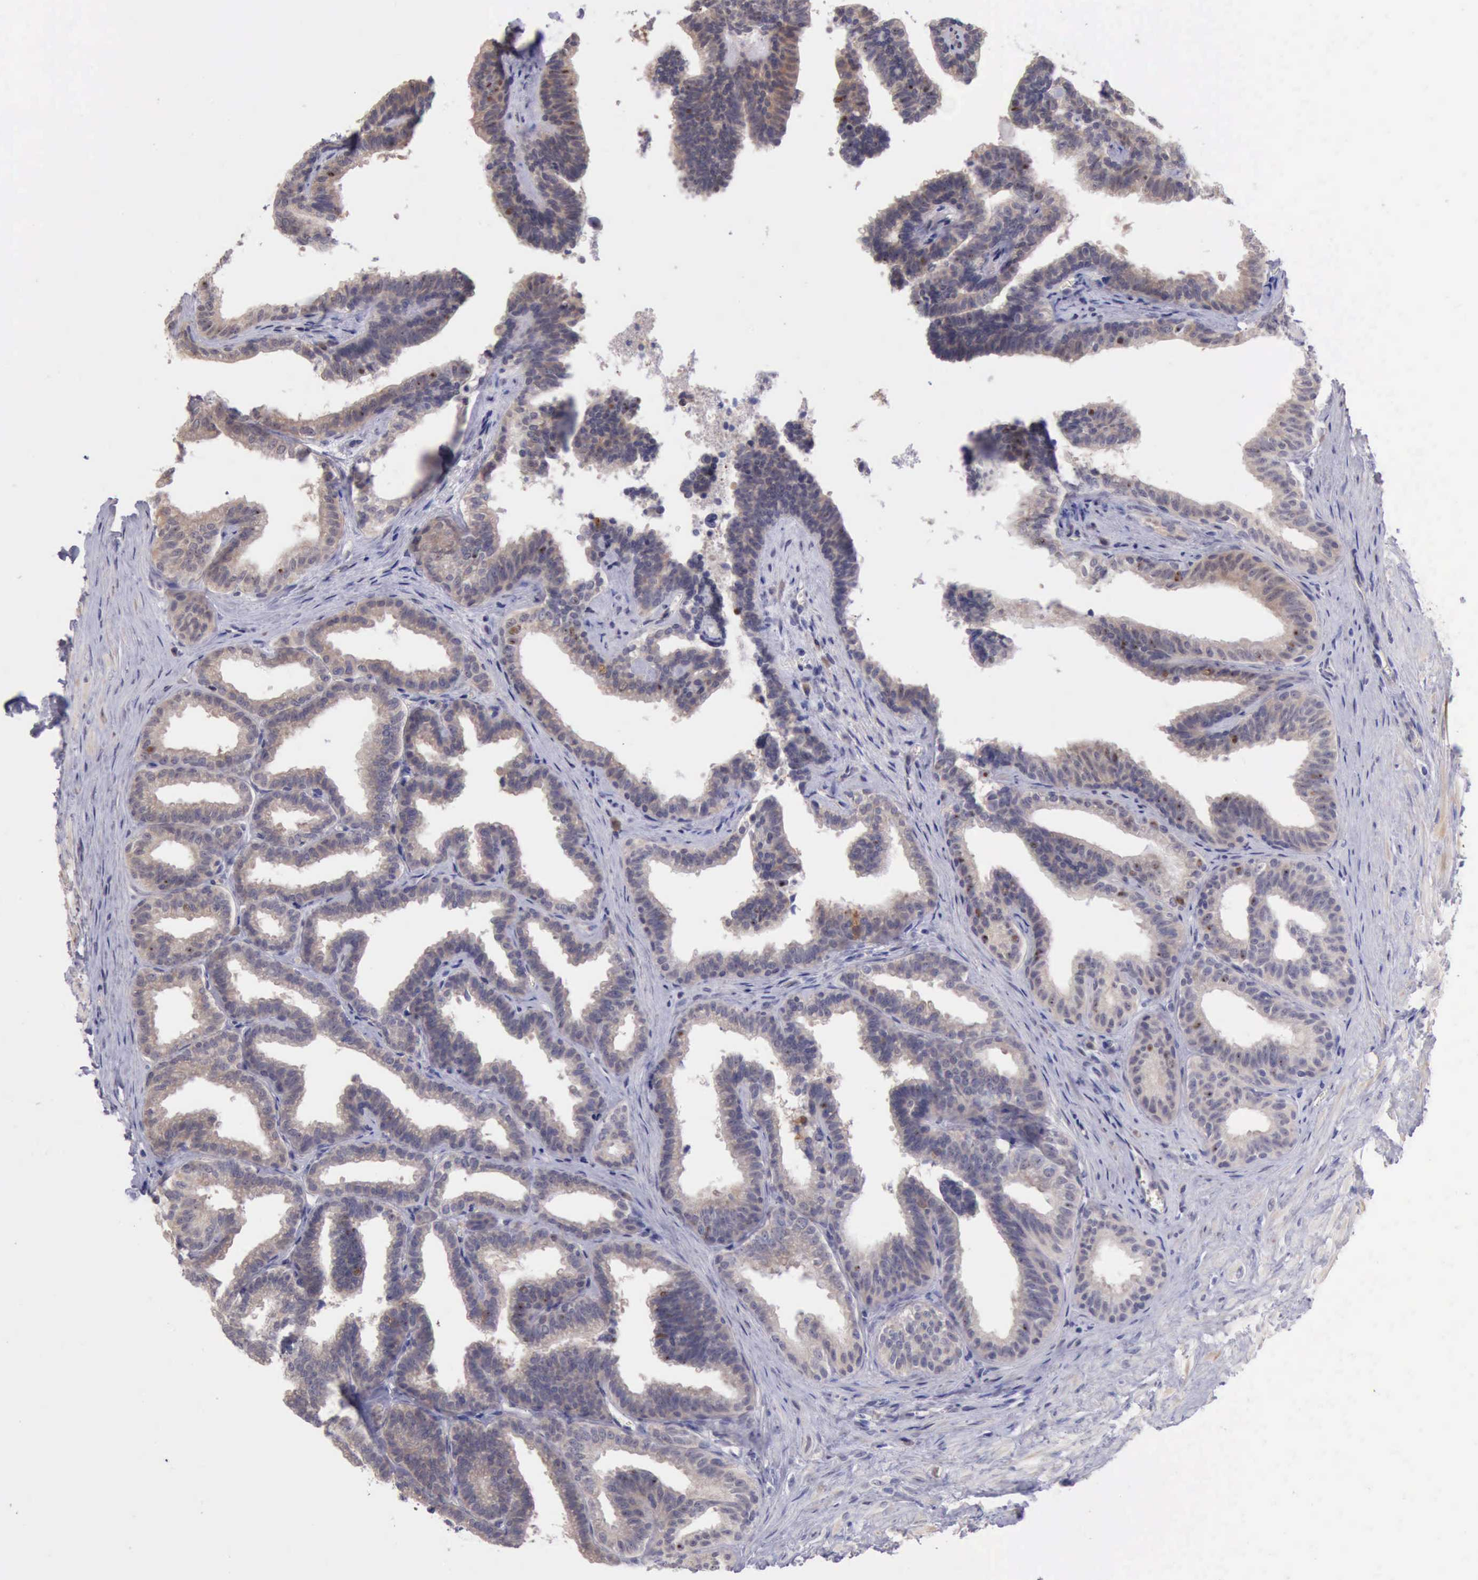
{"staining": {"intensity": "weak", "quantity": ">75%", "location": "cytoplasmic/membranous"}, "tissue": "seminal vesicle", "cell_type": "Glandular cells", "image_type": "normal", "snomed": [{"axis": "morphology", "description": "Normal tissue, NOS"}, {"axis": "topography", "description": "Seminal veicle"}], "caption": "Glandular cells demonstrate low levels of weak cytoplasmic/membranous staining in about >75% of cells in unremarkable human seminal vesicle.", "gene": "DNAJB7", "patient": {"sex": "male", "age": 26}}